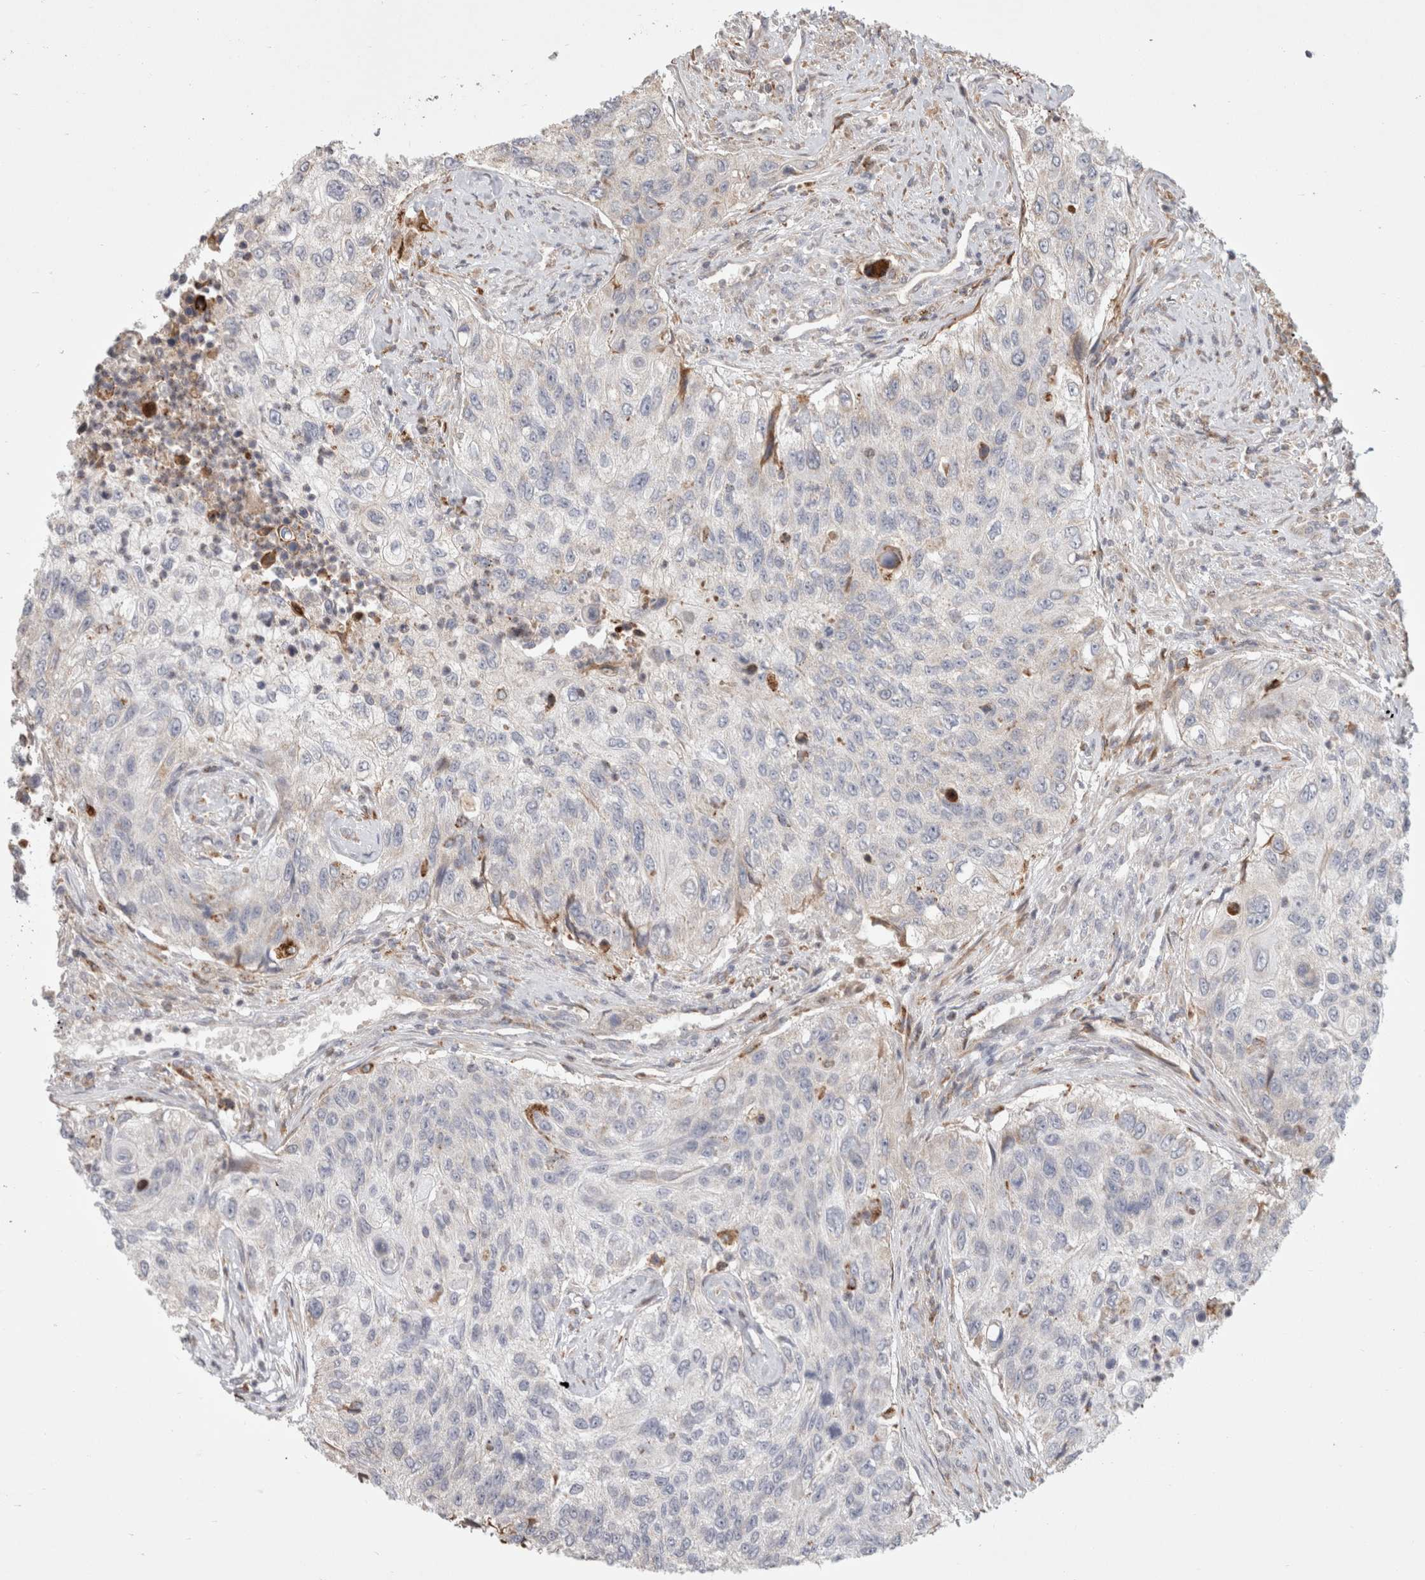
{"staining": {"intensity": "negative", "quantity": "none", "location": "none"}, "tissue": "urothelial cancer", "cell_type": "Tumor cells", "image_type": "cancer", "snomed": [{"axis": "morphology", "description": "Urothelial carcinoma, High grade"}, {"axis": "topography", "description": "Urinary bladder"}], "caption": "DAB immunohistochemical staining of human urothelial cancer displays no significant staining in tumor cells.", "gene": "HROB", "patient": {"sex": "female", "age": 60}}